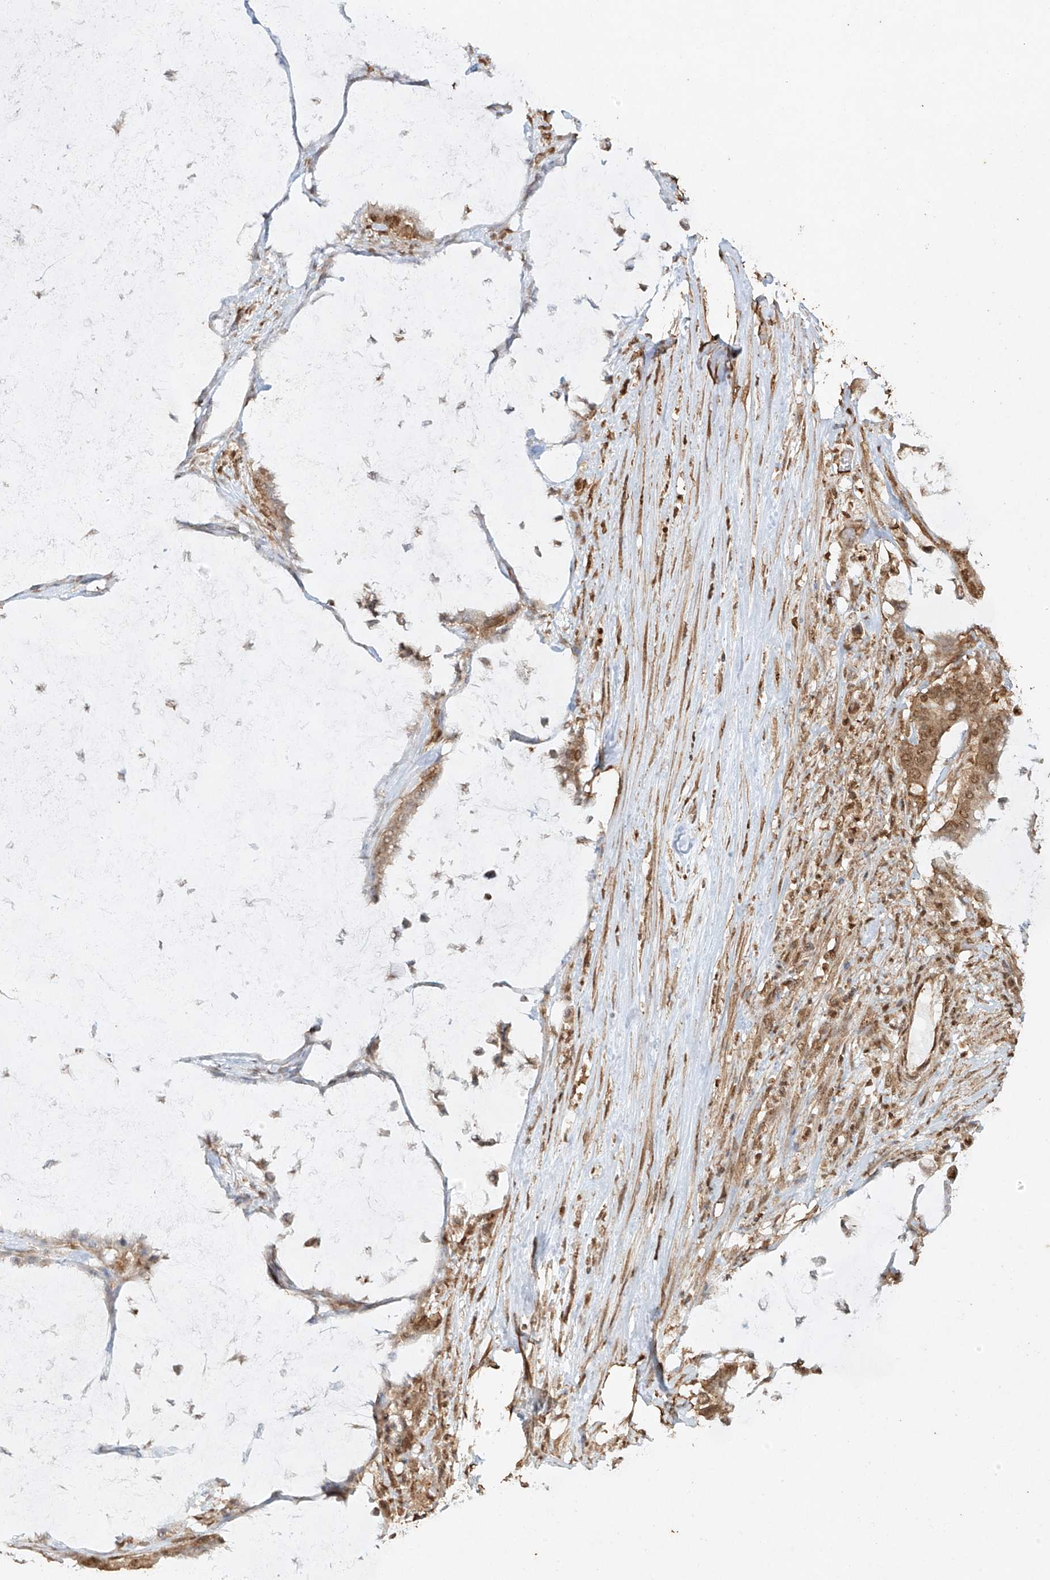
{"staining": {"intensity": "moderate", "quantity": ">75%", "location": "cytoplasmic/membranous,nuclear"}, "tissue": "pancreatic cancer", "cell_type": "Tumor cells", "image_type": "cancer", "snomed": [{"axis": "morphology", "description": "Adenocarcinoma, NOS"}, {"axis": "topography", "description": "Pancreas"}], "caption": "Adenocarcinoma (pancreatic) tissue demonstrates moderate cytoplasmic/membranous and nuclear positivity in about >75% of tumor cells", "gene": "TIGAR", "patient": {"sex": "male", "age": 41}}